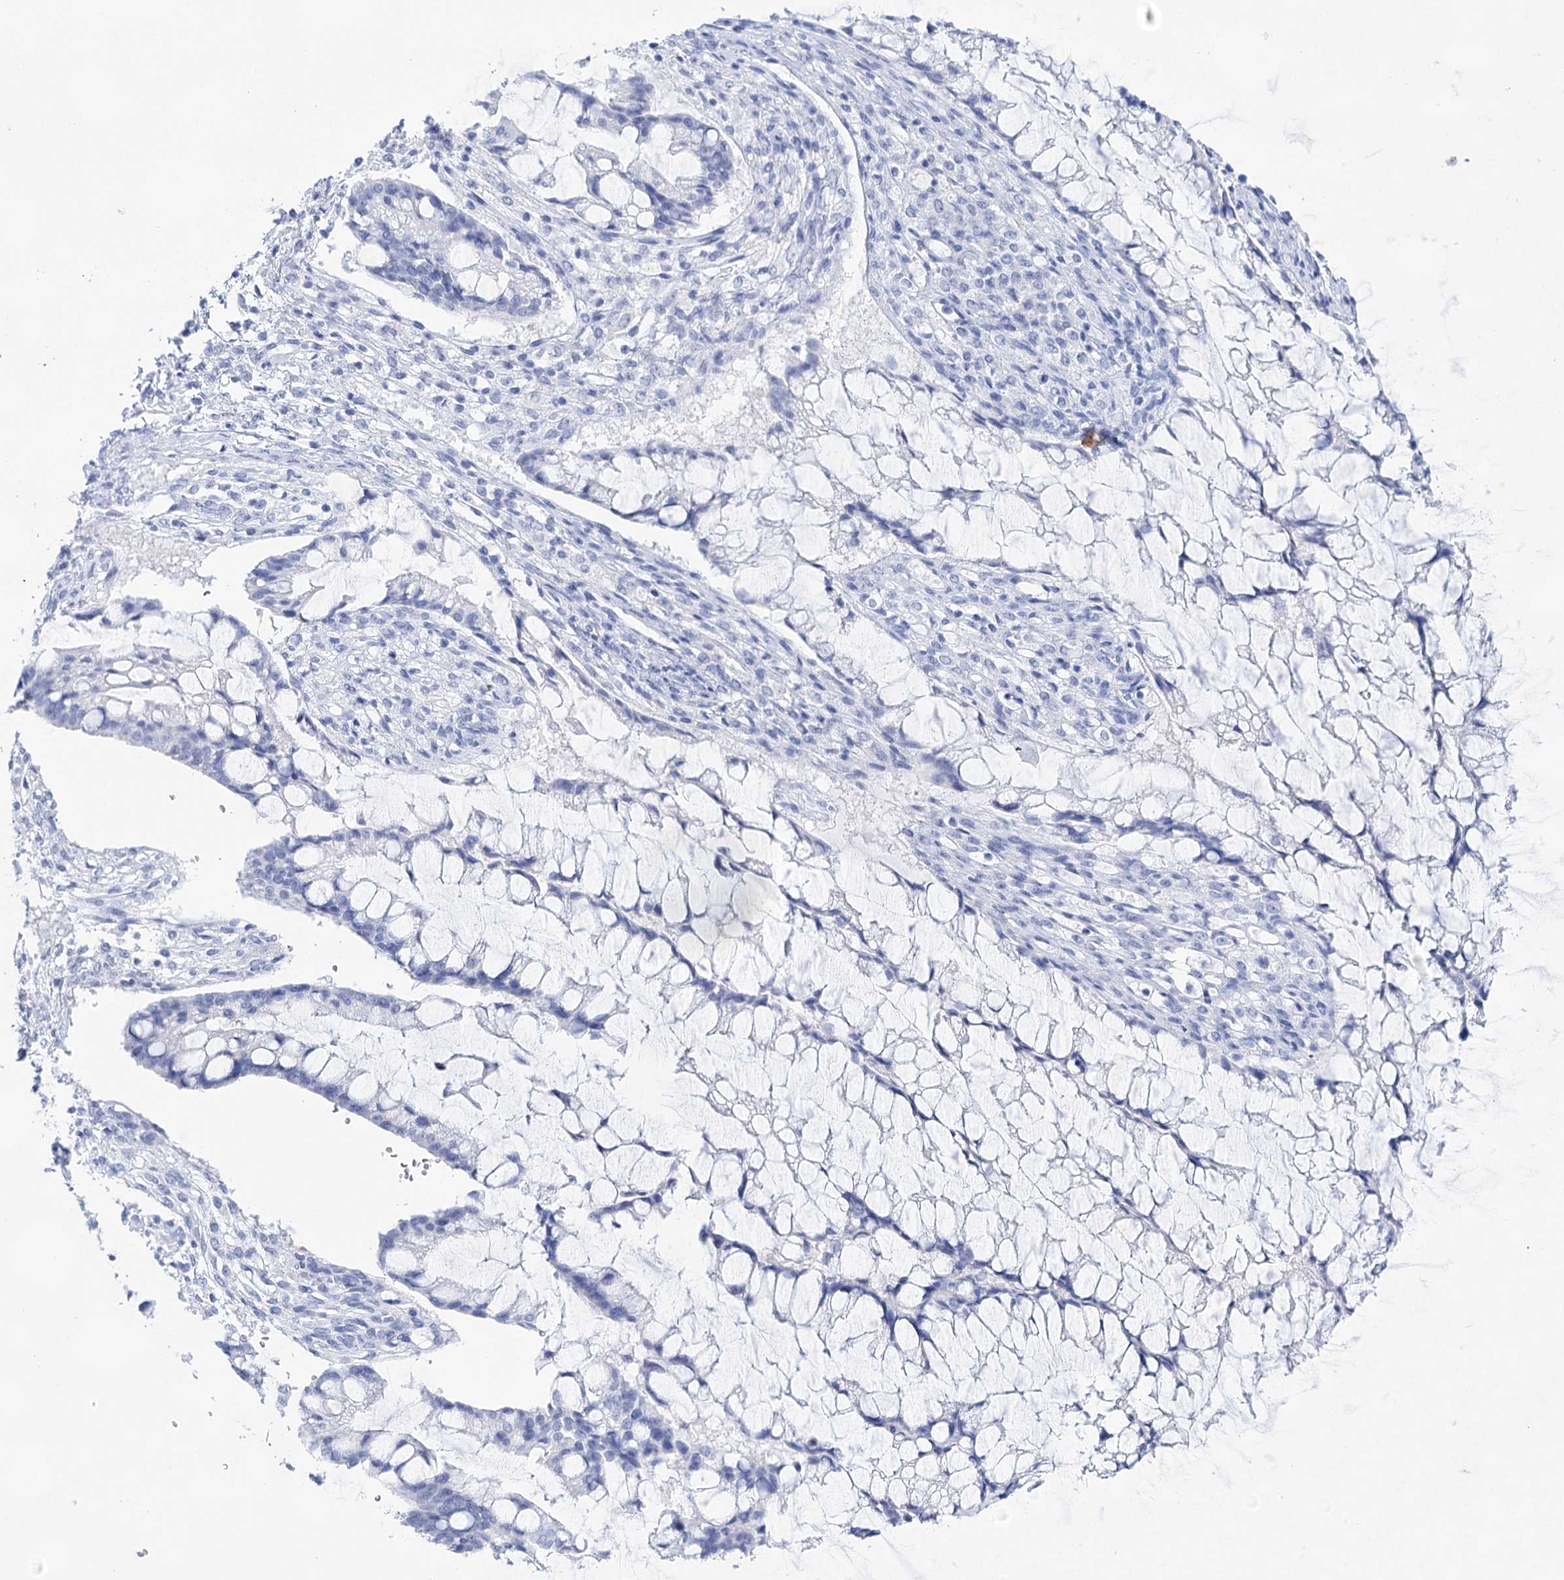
{"staining": {"intensity": "negative", "quantity": "none", "location": "none"}, "tissue": "ovarian cancer", "cell_type": "Tumor cells", "image_type": "cancer", "snomed": [{"axis": "morphology", "description": "Cystadenocarcinoma, mucinous, NOS"}, {"axis": "topography", "description": "Ovary"}], "caption": "Immunohistochemical staining of human ovarian cancer displays no significant positivity in tumor cells. Brightfield microscopy of immunohistochemistry stained with DAB (brown) and hematoxylin (blue), captured at high magnification.", "gene": "LALBA", "patient": {"sex": "female", "age": 73}}